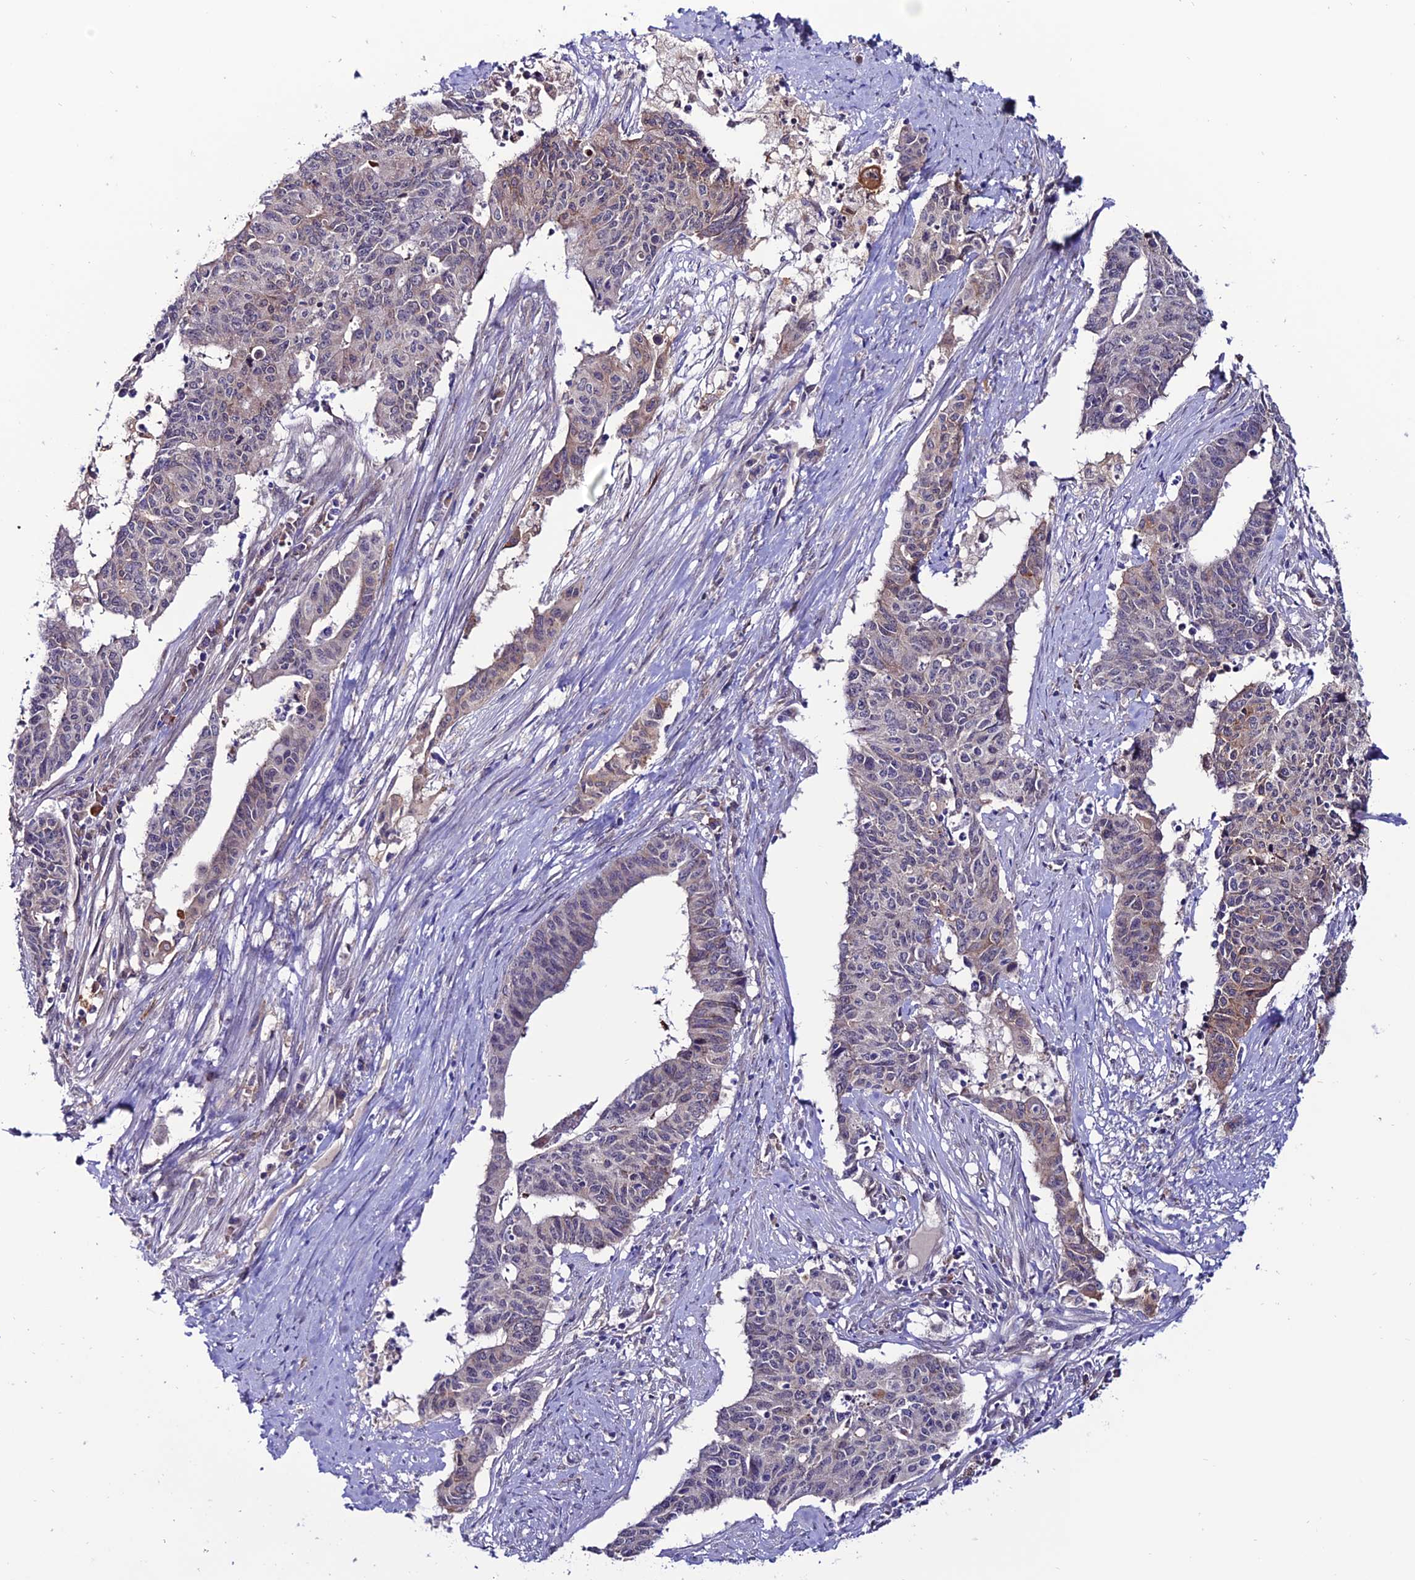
{"staining": {"intensity": "weak", "quantity": "<25%", "location": "cytoplasmic/membranous"}, "tissue": "endometrial cancer", "cell_type": "Tumor cells", "image_type": "cancer", "snomed": [{"axis": "morphology", "description": "Adenocarcinoma, NOS"}, {"axis": "topography", "description": "Endometrium"}], "caption": "High power microscopy photomicrograph of an immunohistochemistry (IHC) photomicrograph of endometrial cancer, revealing no significant staining in tumor cells.", "gene": "FZD8", "patient": {"sex": "female", "age": 59}}